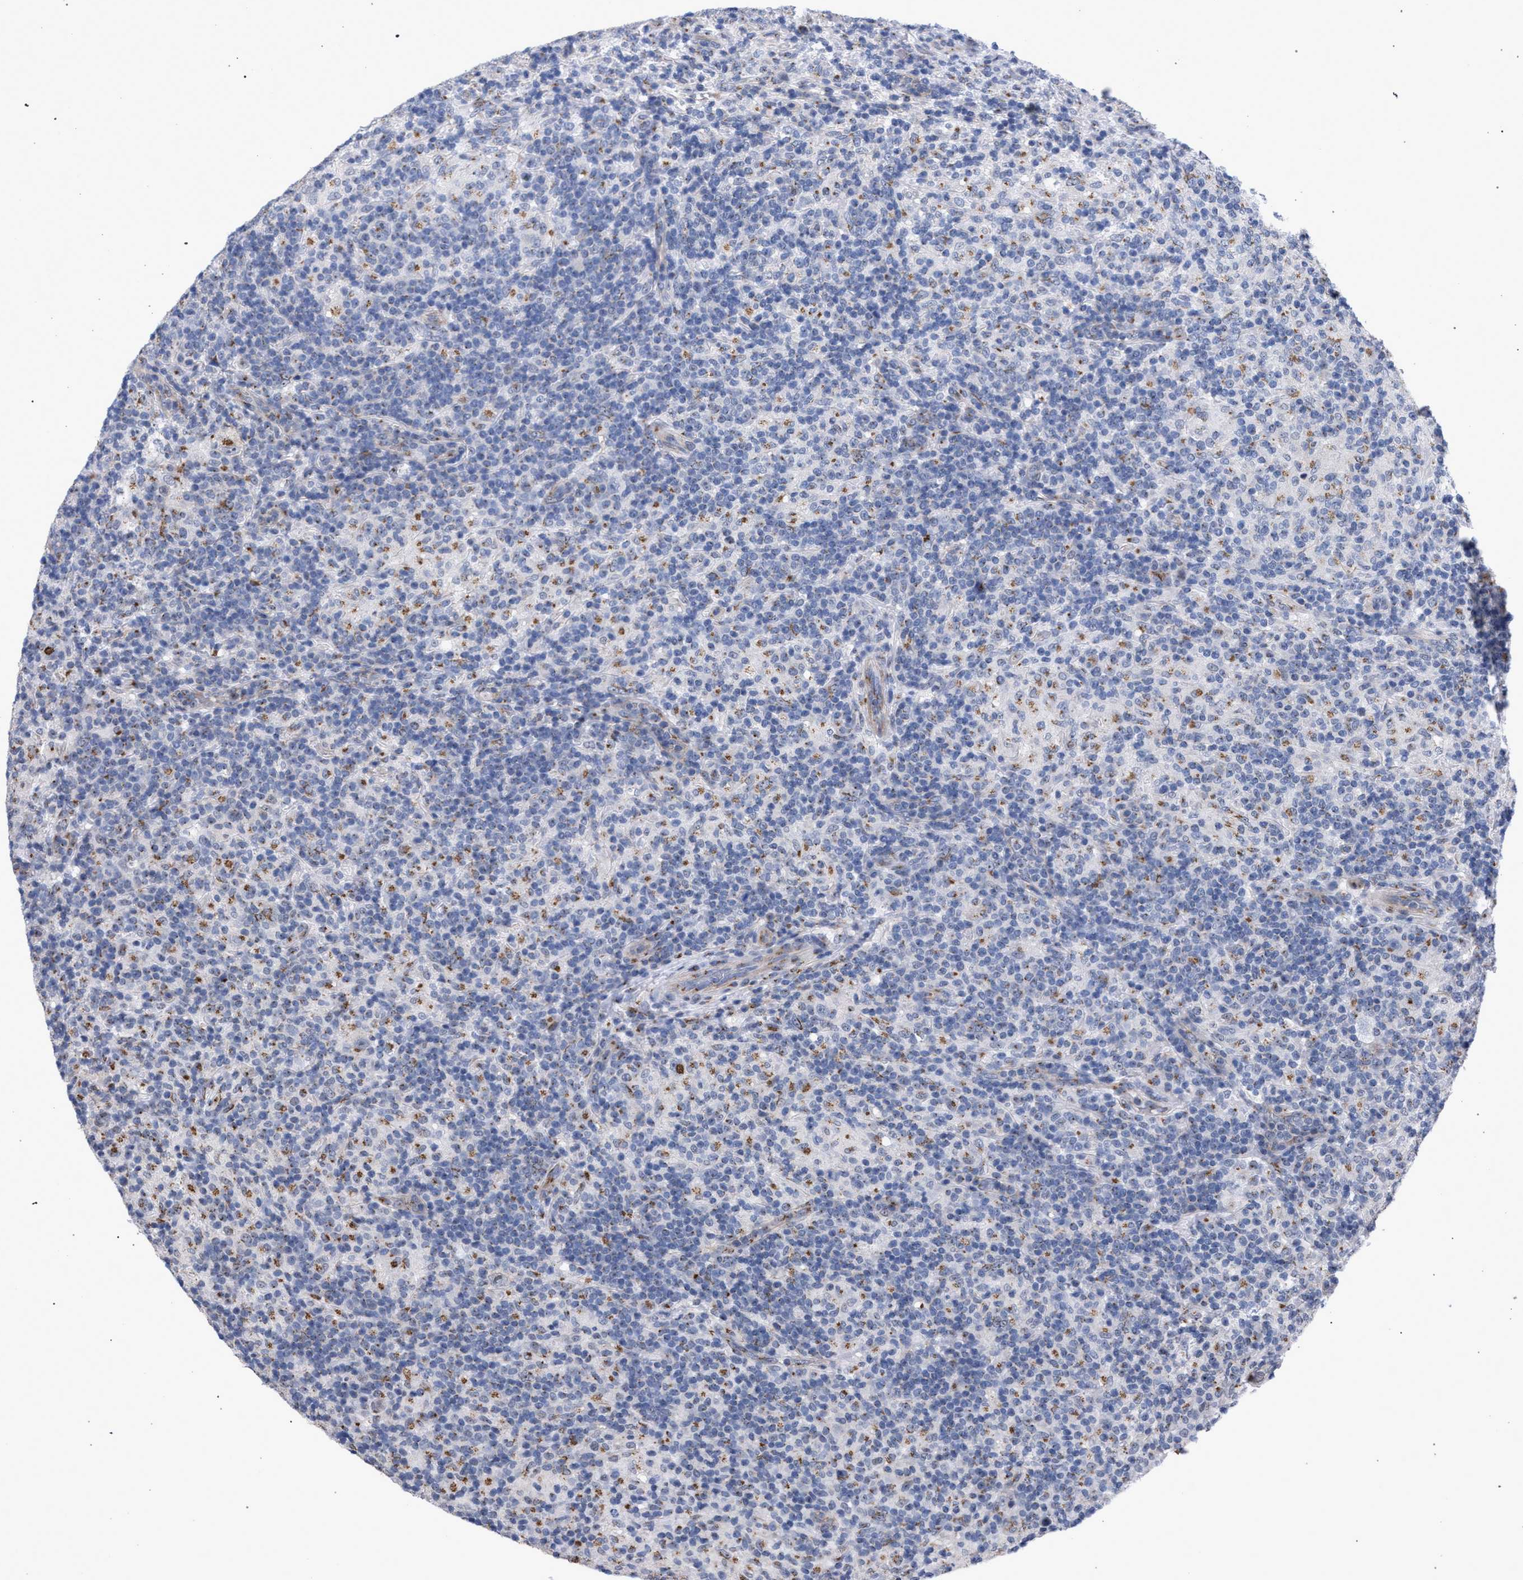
{"staining": {"intensity": "moderate", "quantity": "<25%", "location": "cytoplasmic/membranous"}, "tissue": "lymphoma", "cell_type": "Tumor cells", "image_type": "cancer", "snomed": [{"axis": "morphology", "description": "Hodgkin's disease, NOS"}, {"axis": "topography", "description": "Lymph node"}], "caption": "Moderate cytoplasmic/membranous expression is appreciated in about <25% of tumor cells in lymphoma.", "gene": "GOLGA2", "patient": {"sex": "male", "age": 70}}